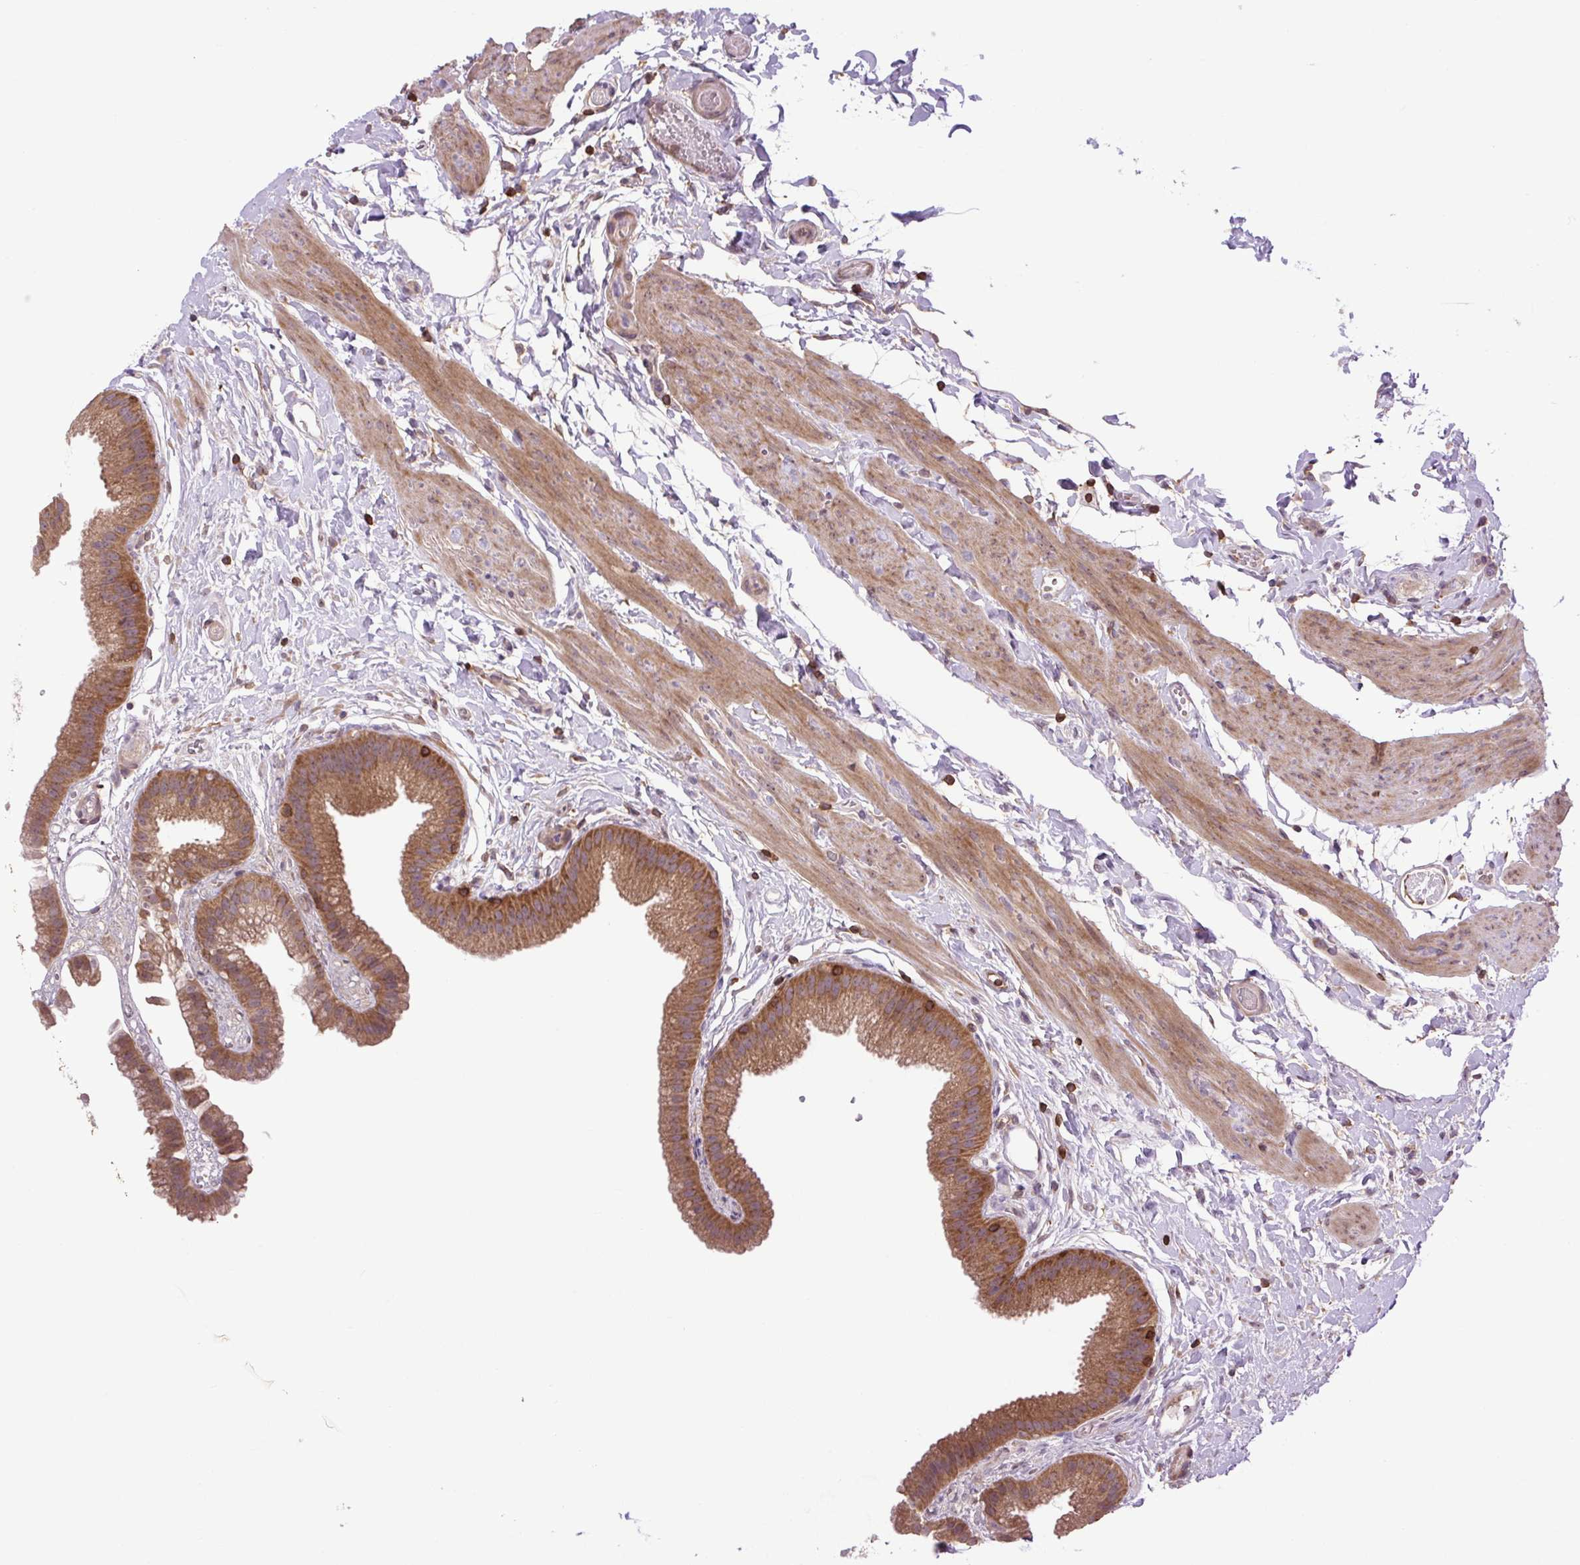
{"staining": {"intensity": "moderate", "quantity": ">75%", "location": "cytoplasmic/membranous"}, "tissue": "gallbladder", "cell_type": "Glandular cells", "image_type": "normal", "snomed": [{"axis": "morphology", "description": "Normal tissue, NOS"}, {"axis": "topography", "description": "Gallbladder"}], "caption": "Immunohistochemistry (DAB) staining of unremarkable gallbladder reveals moderate cytoplasmic/membranous protein staining in about >75% of glandular cells.", "gene": "PLCG1", "patient": {"sex": "female", "age": 63}}